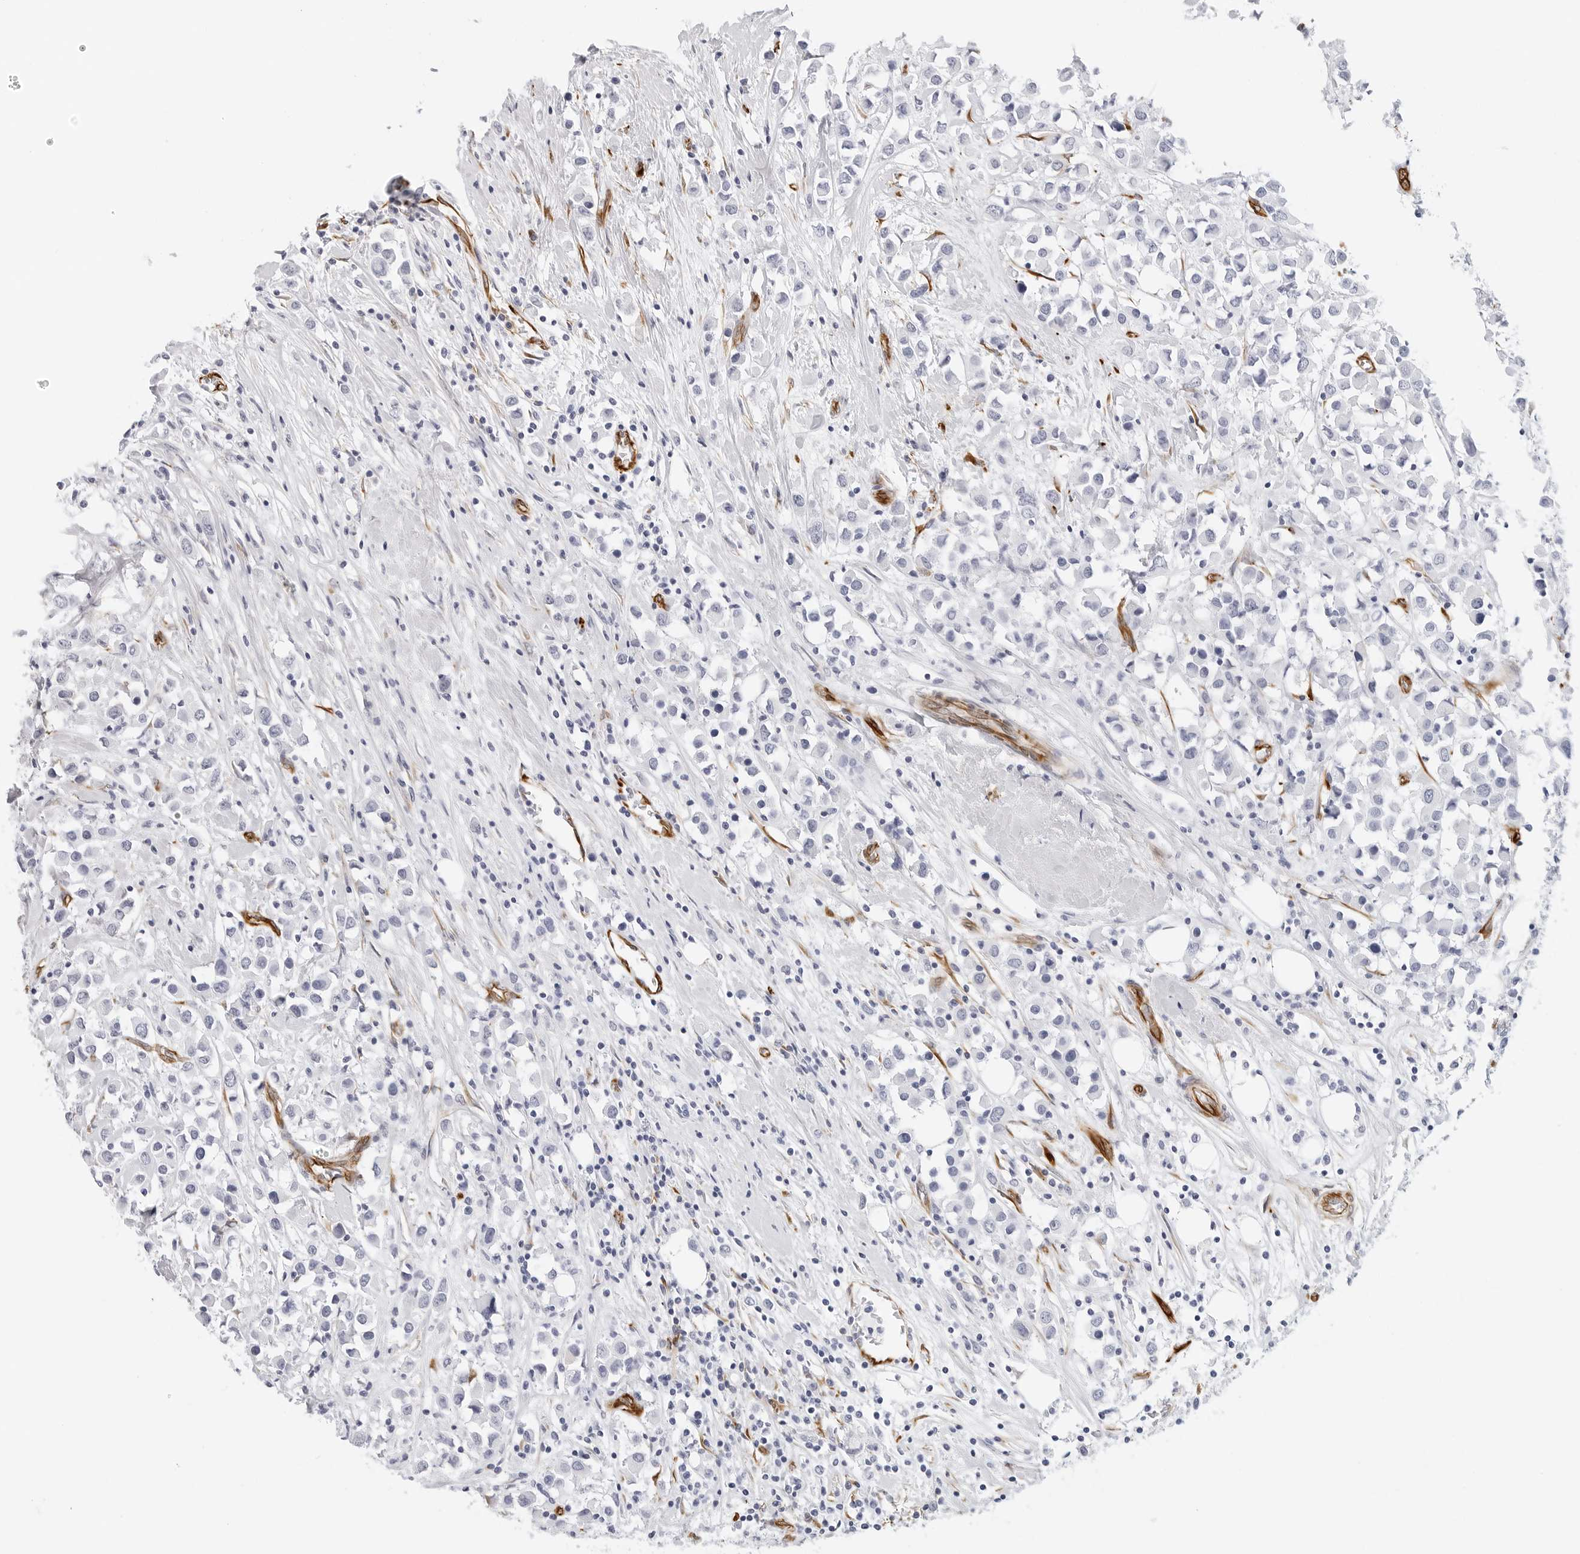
{"staining": {"intensity": "negative", "quantity": "none", "location": "none"}, "tissue": "breast cancer", "cell_type": "Tumor cells", "image_type": "cancer", "snomed": [{"axis": "morphology", "description": "Duct carcinoma"}, {"axis": "topography", "description": "Breast"}], "caption": "Immunohistochemical staining of infiltrating ductal carcinoma (breast) exhibits no significant positivity in tumor cells.", "gene": "NES", "patient": {"sex": "female", "age": 61}}